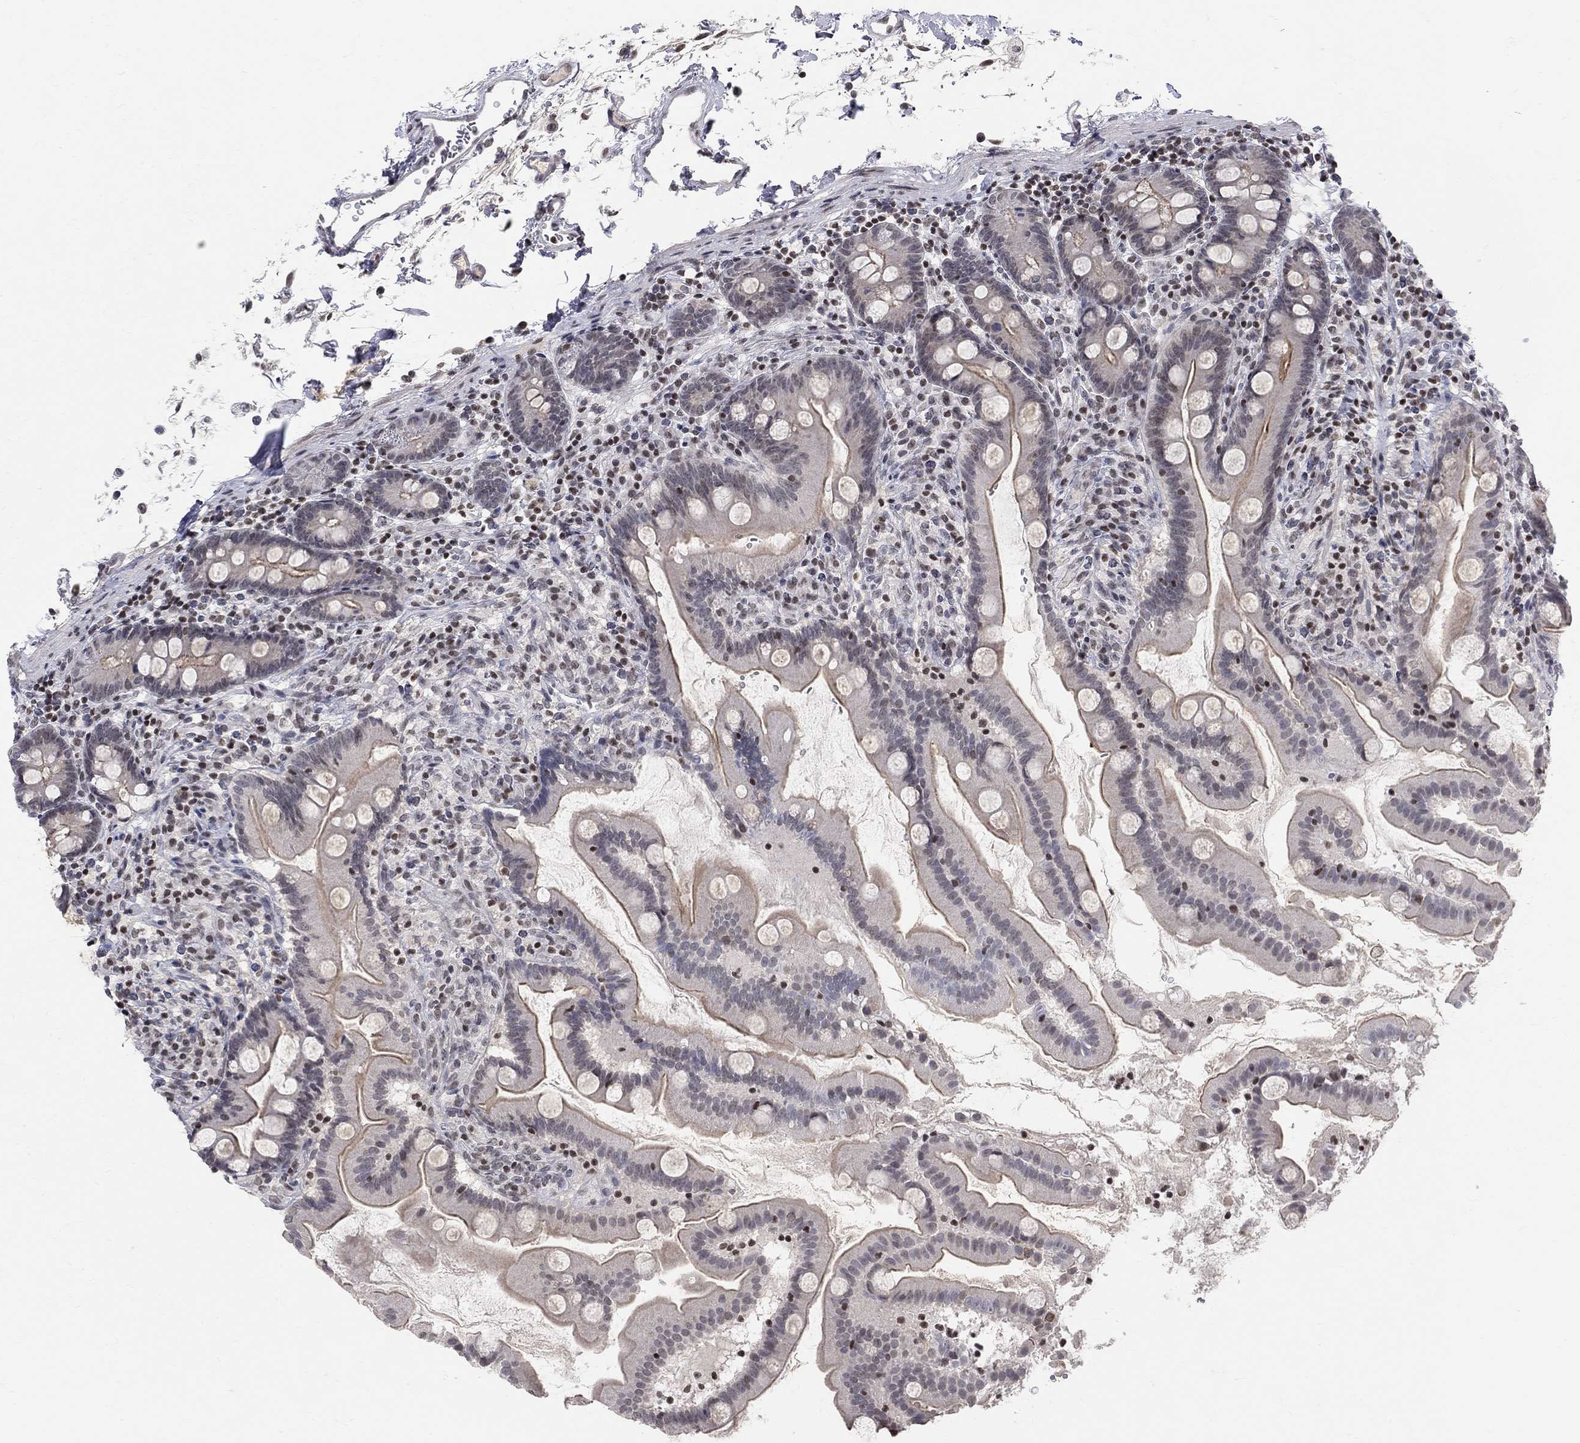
{"staining": {"intensity": "moderate", "quantity": ">75%", "location": "cytoplasmic/membranous"}, "tissue": "small intestine", "cell_type": "Glandular cells", "image_type": "normal", "snomed": [{"axis": "morphology", "description": "Normal tissue, NOS"}, {"axis": "topography", "description": "Small intestine"}], "caption": "This is a micrograph of IHC staining of normal small intestine, which shows moderate positivity in the cytoplasmic/membranous of glandular cells.", "gene": "KLF12", "patient": {"sex": "female", "age": 44}}